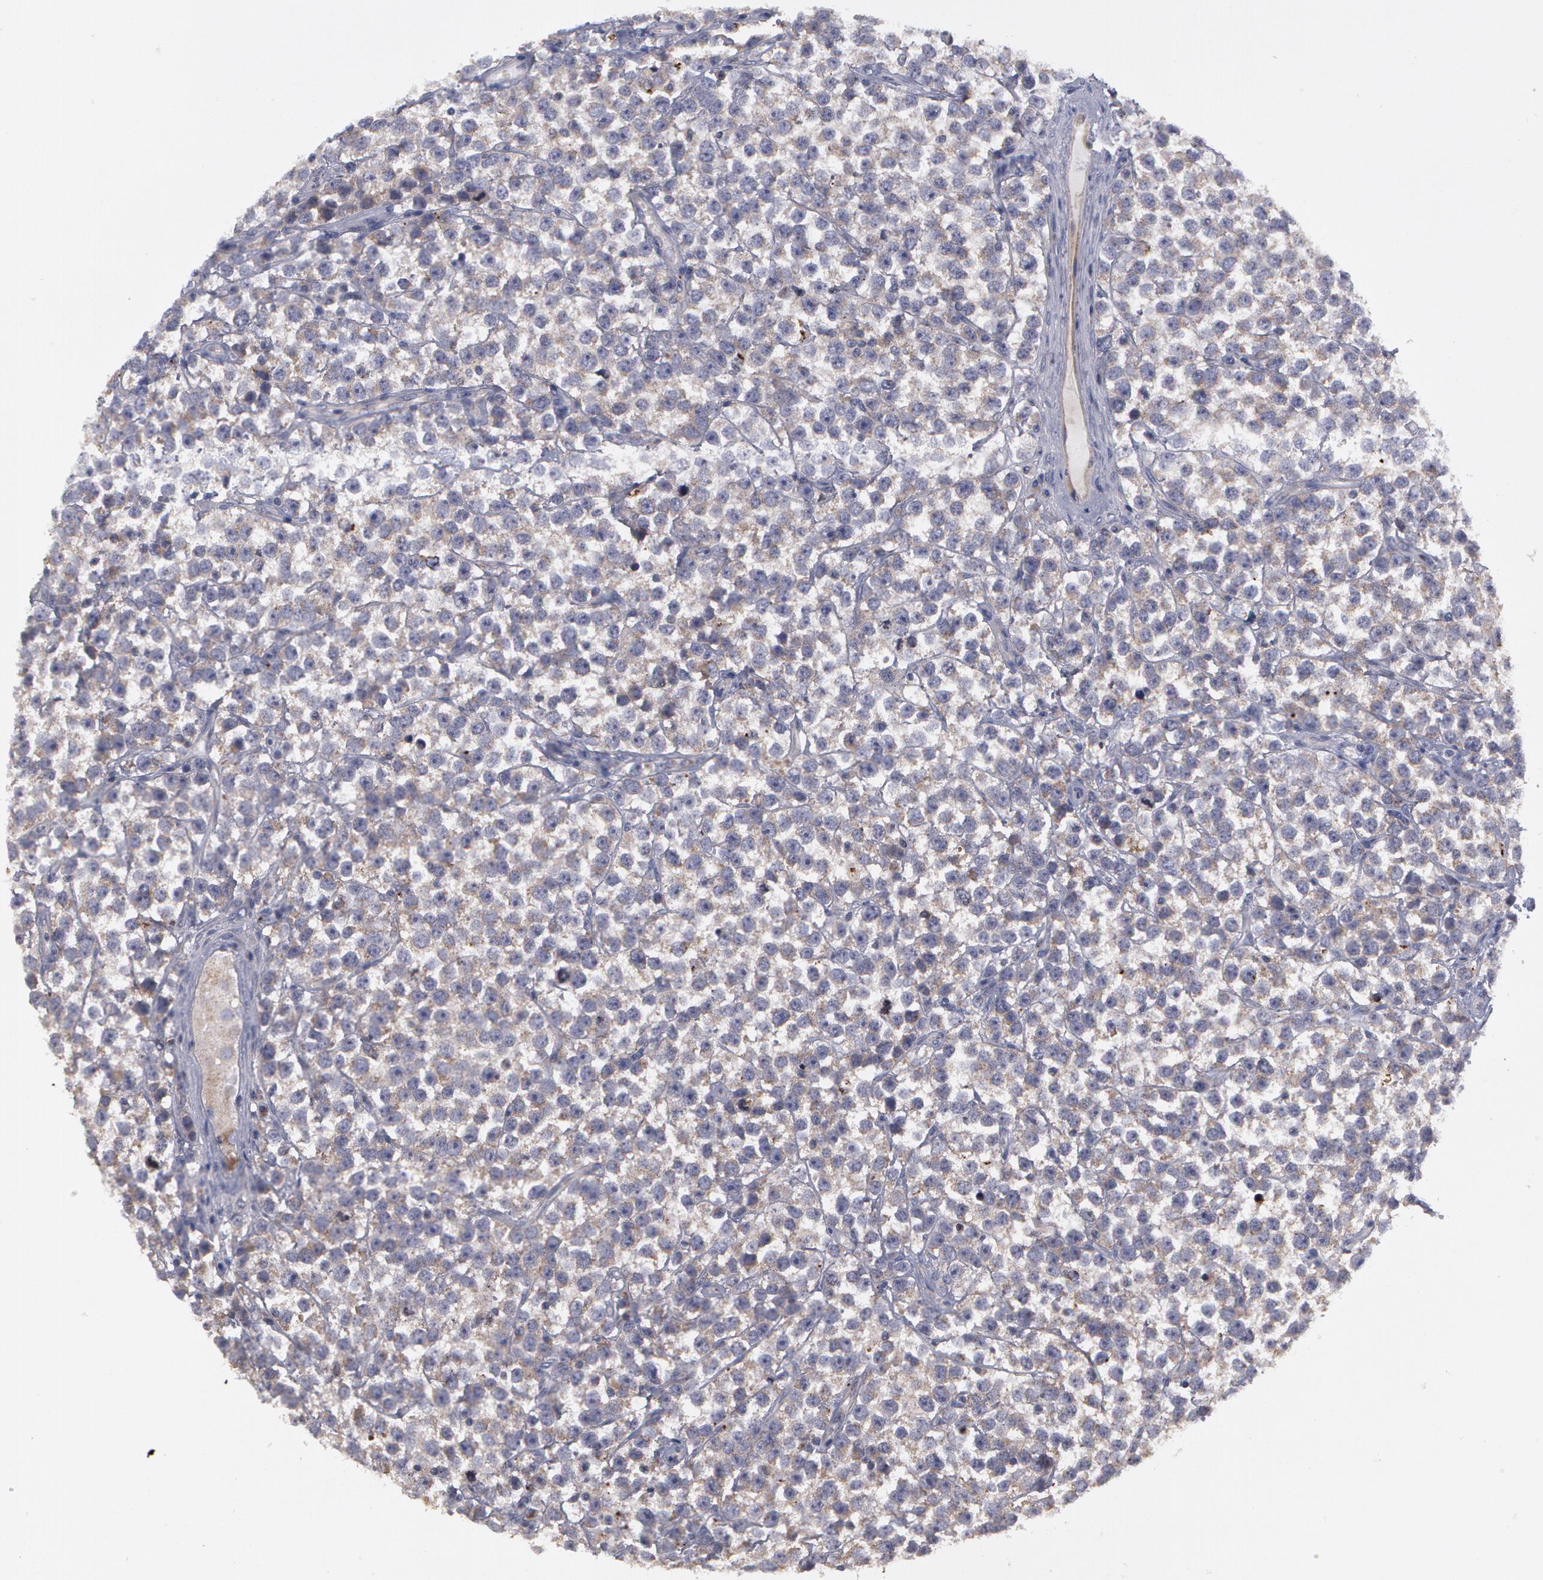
{"staining": {"intensity": "weak", "quantity": "25%-75%", "location": "cytoplasmic/membranous"}, "tissue": "testis cancer", "cell_type": "Tumor cells", "image_type": "cancer", "snomed": [{"axis": "morphology", "description": "Seminoma, NOS"}, {"axis": "topography", "description": "Testis"}], "caption": "Human testis cancer (seminoma) stained with a protein marker shows weak staining in tumor cells.", "gene": "ERBB2", "patient": {"sex": "male", "age": 25}}